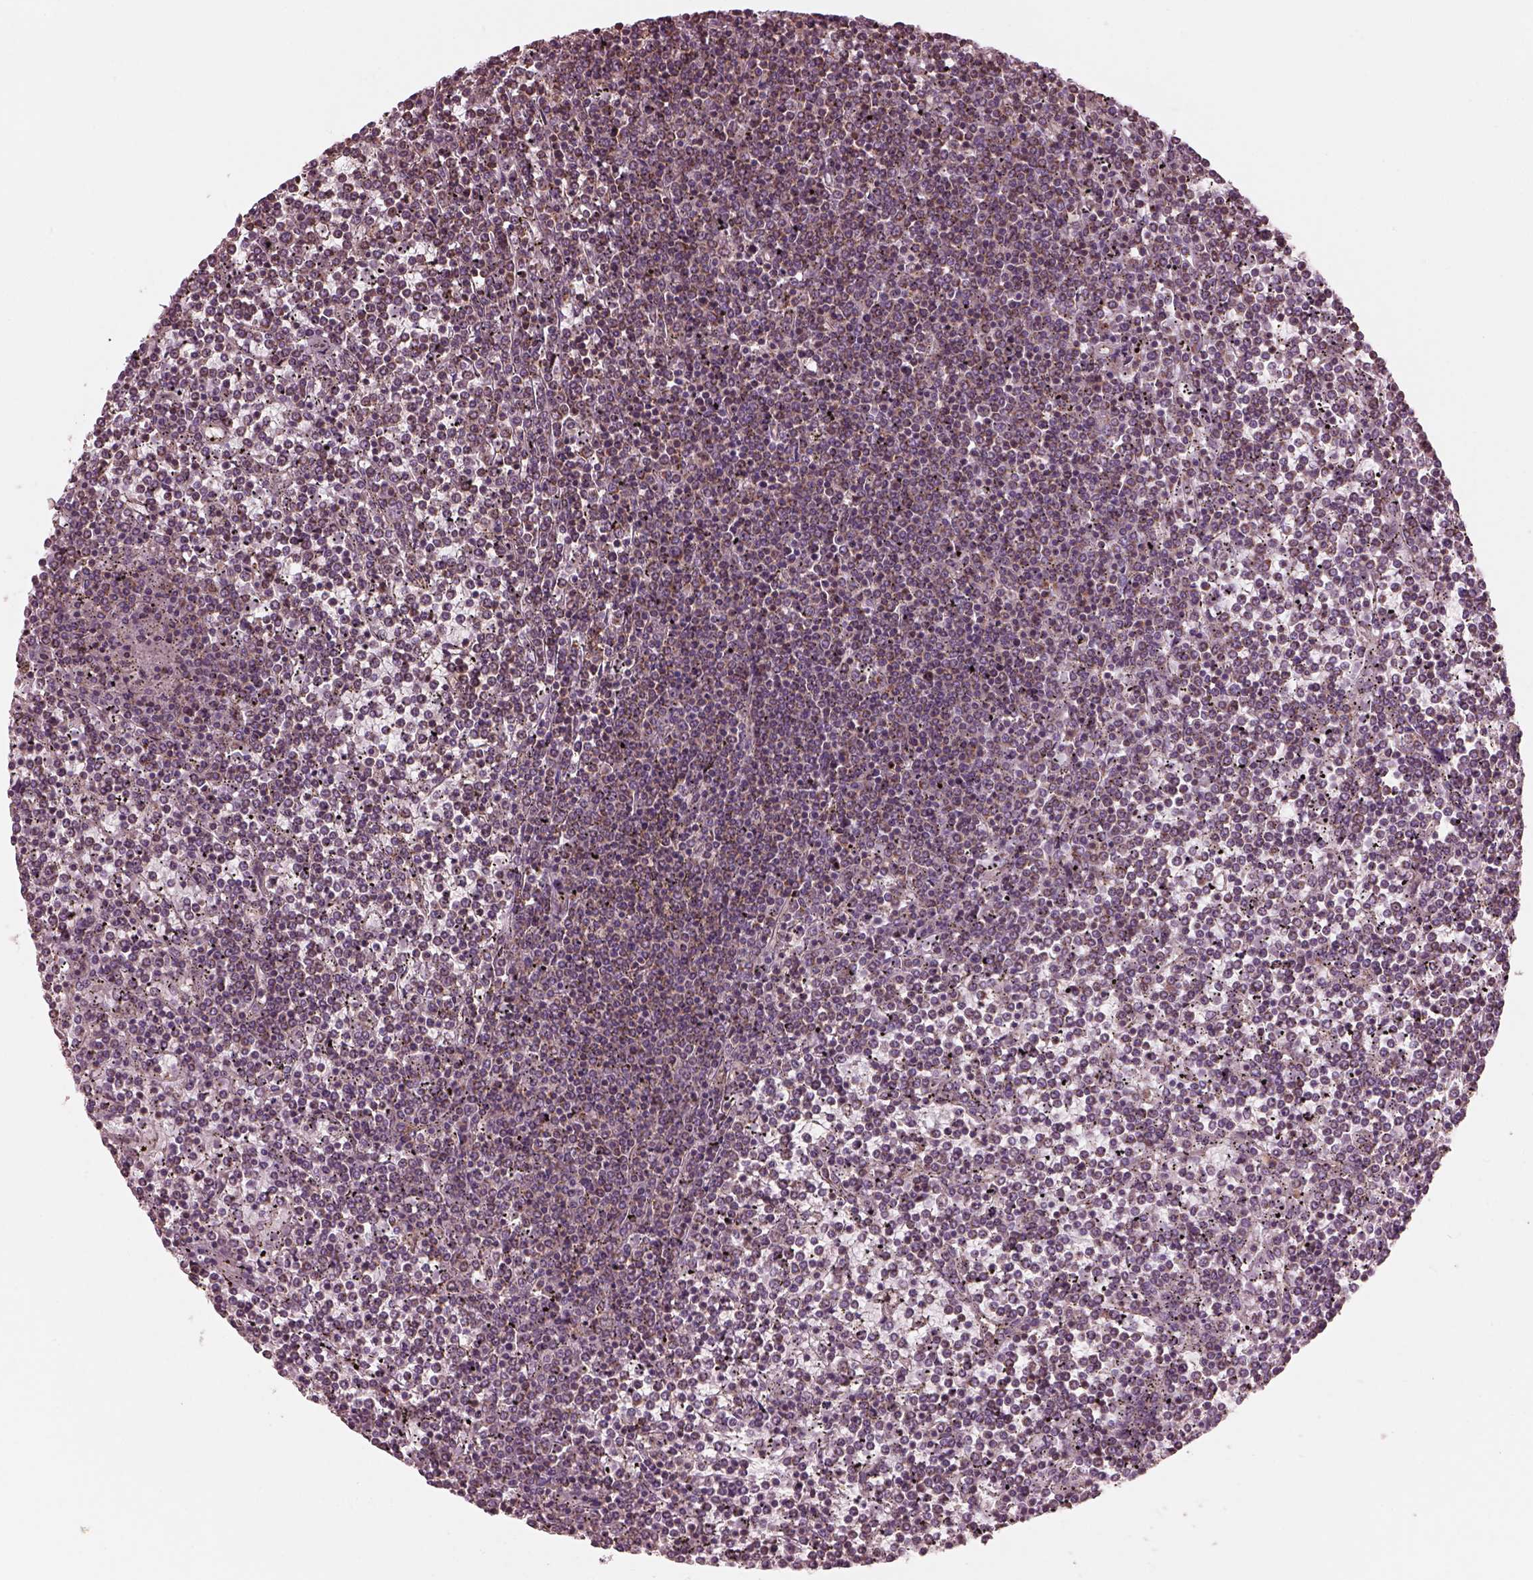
{"staining": {"intensity": "negative", "quantity": "none", "location": "none"}, "tissue": "lymphoma", "cell_type": "Tumor cells", "image_type": "cancer", "snomed": [{"axis": "morphology", "description": "Malignant lymphoma, non-Hodgkin's type, Low grade"}, {"axis": "topography", "description": "Spleen"}], "caption": "DAB (3,3'-diaminobenzidine) immunohistochemical staining of malignant lymphoma, non-Hodgkin's type (low-grade) shows no significant staining in tumor cells. (IHC, brightfield microscopy, high magnification).", "gene": "STK33", "patient": {"sex": "female", "age": 19}}